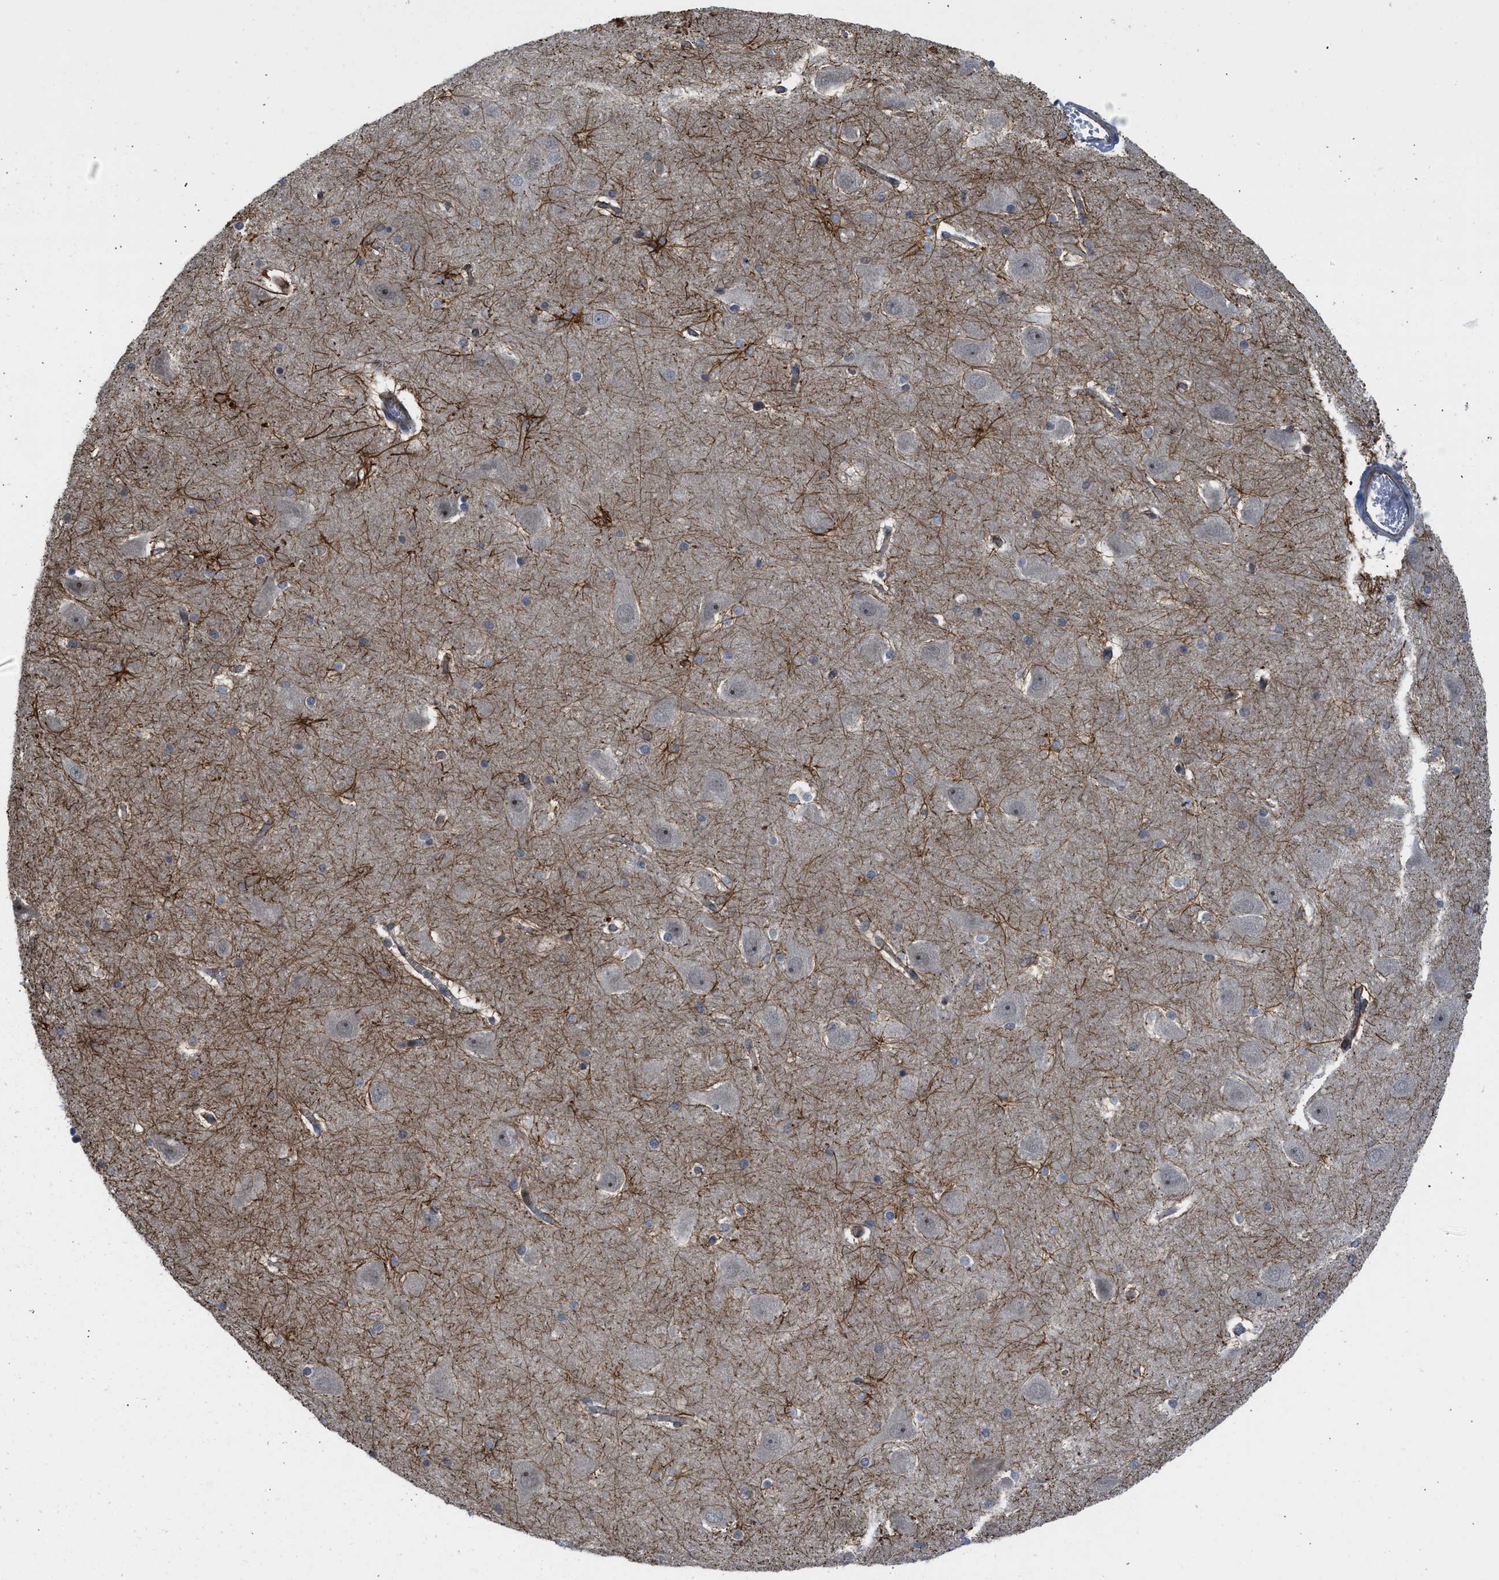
{"staining": {"intensity": "moderate", "quantity": "<25%", "location": "cytoplasmic/membranous"}, "tissue": "hippocampus", "cell_type": "Glial cells", "image_type": "normal", "snomed": [{"axis": "morphology", "description": "Normal tissue, NOS"}, {"axis": "topography", "description": "Hippocampus"}], "caption": "This micrograph exhibits immunohistochemistry staining of unremarkable human hippocampus, with low moderate cytoplasmic/membranous expression in approximately <25% of glial cells.", "gene": "GPATCH2L", "patient": {"sex": "male", "age": 45}}